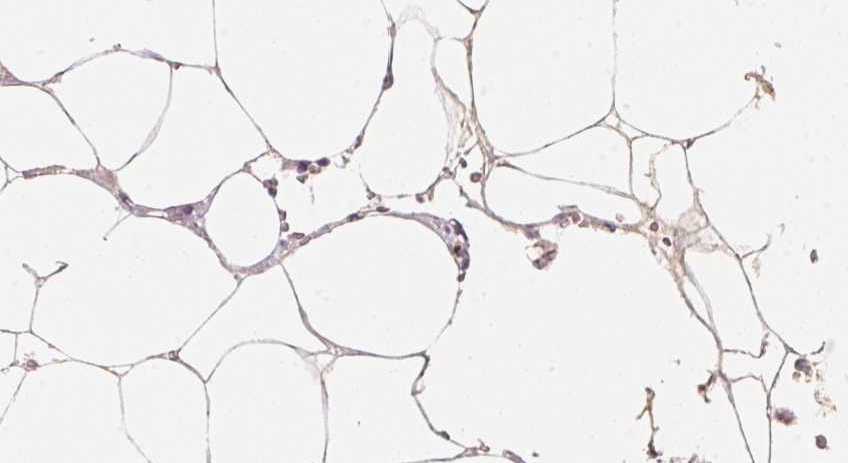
{"staining": {"intensity": "negative", "quantity": "none", "location": "none"}, "tissue": "bone marrow", "cell_type": "Hematopoietic cells", "image_type": "normal", "snomed": [{"axis": "morphology", "description": "Normal tissue, NOS"}, {"axis": "topography", "description": "Bone marrow"}], "caption": "DAB immunohistochemical staining of unremarkable bone marrow exhibits no significant staining in hematopoietic cells. The staining was performed using DAB to visualize the protein expression in brown, while the nuclei were stained in blue with hematoxylin (Magnification: 20x).", "gene": "TP53AIP1", "patient": {"sex": "male", "age": 54}}